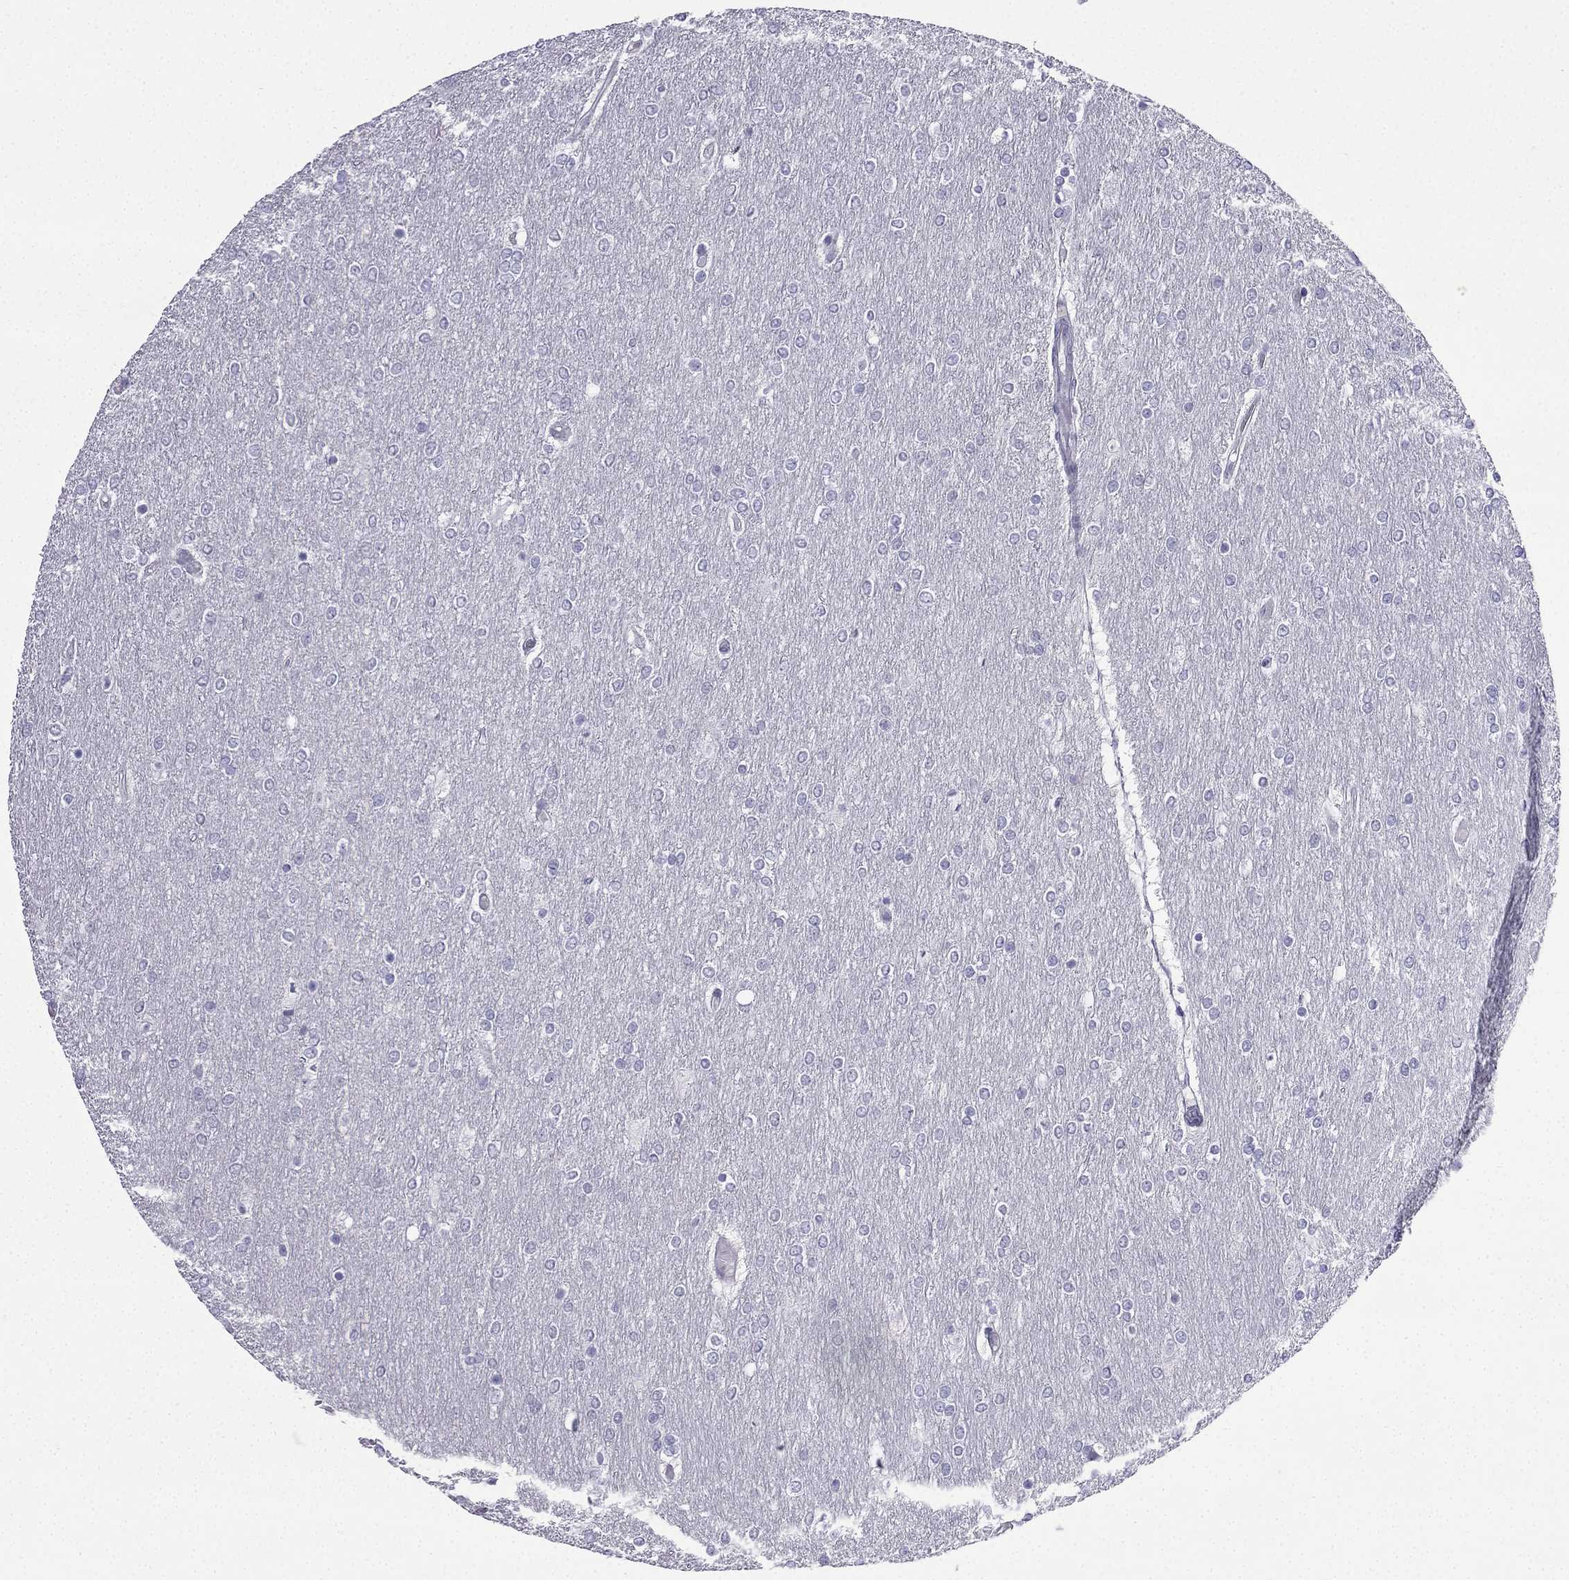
{"staining": {"intensity": "negative", "quantity": "none", "location": "none"}, "tissue": "glioma", "cell_type": "Tumor cells", "image_type": "cancer", "snomed": [{"axis": "morphology", "description": "Glioma, malignant, High grade"}, {"axis": "topography", "description": "Brain"}], "caption": "This histopathology image is of high-grade glioma (malignant) stained with immunohistochemistry to label a protein in brown with the nuclei are counter-stained blue. There is no expression in tumor cells. (Immunohistochemistry, brightfield microscopy, high magnification).", "gene": "CFAP53", "patient": {"sex": "female", "age": 61}}